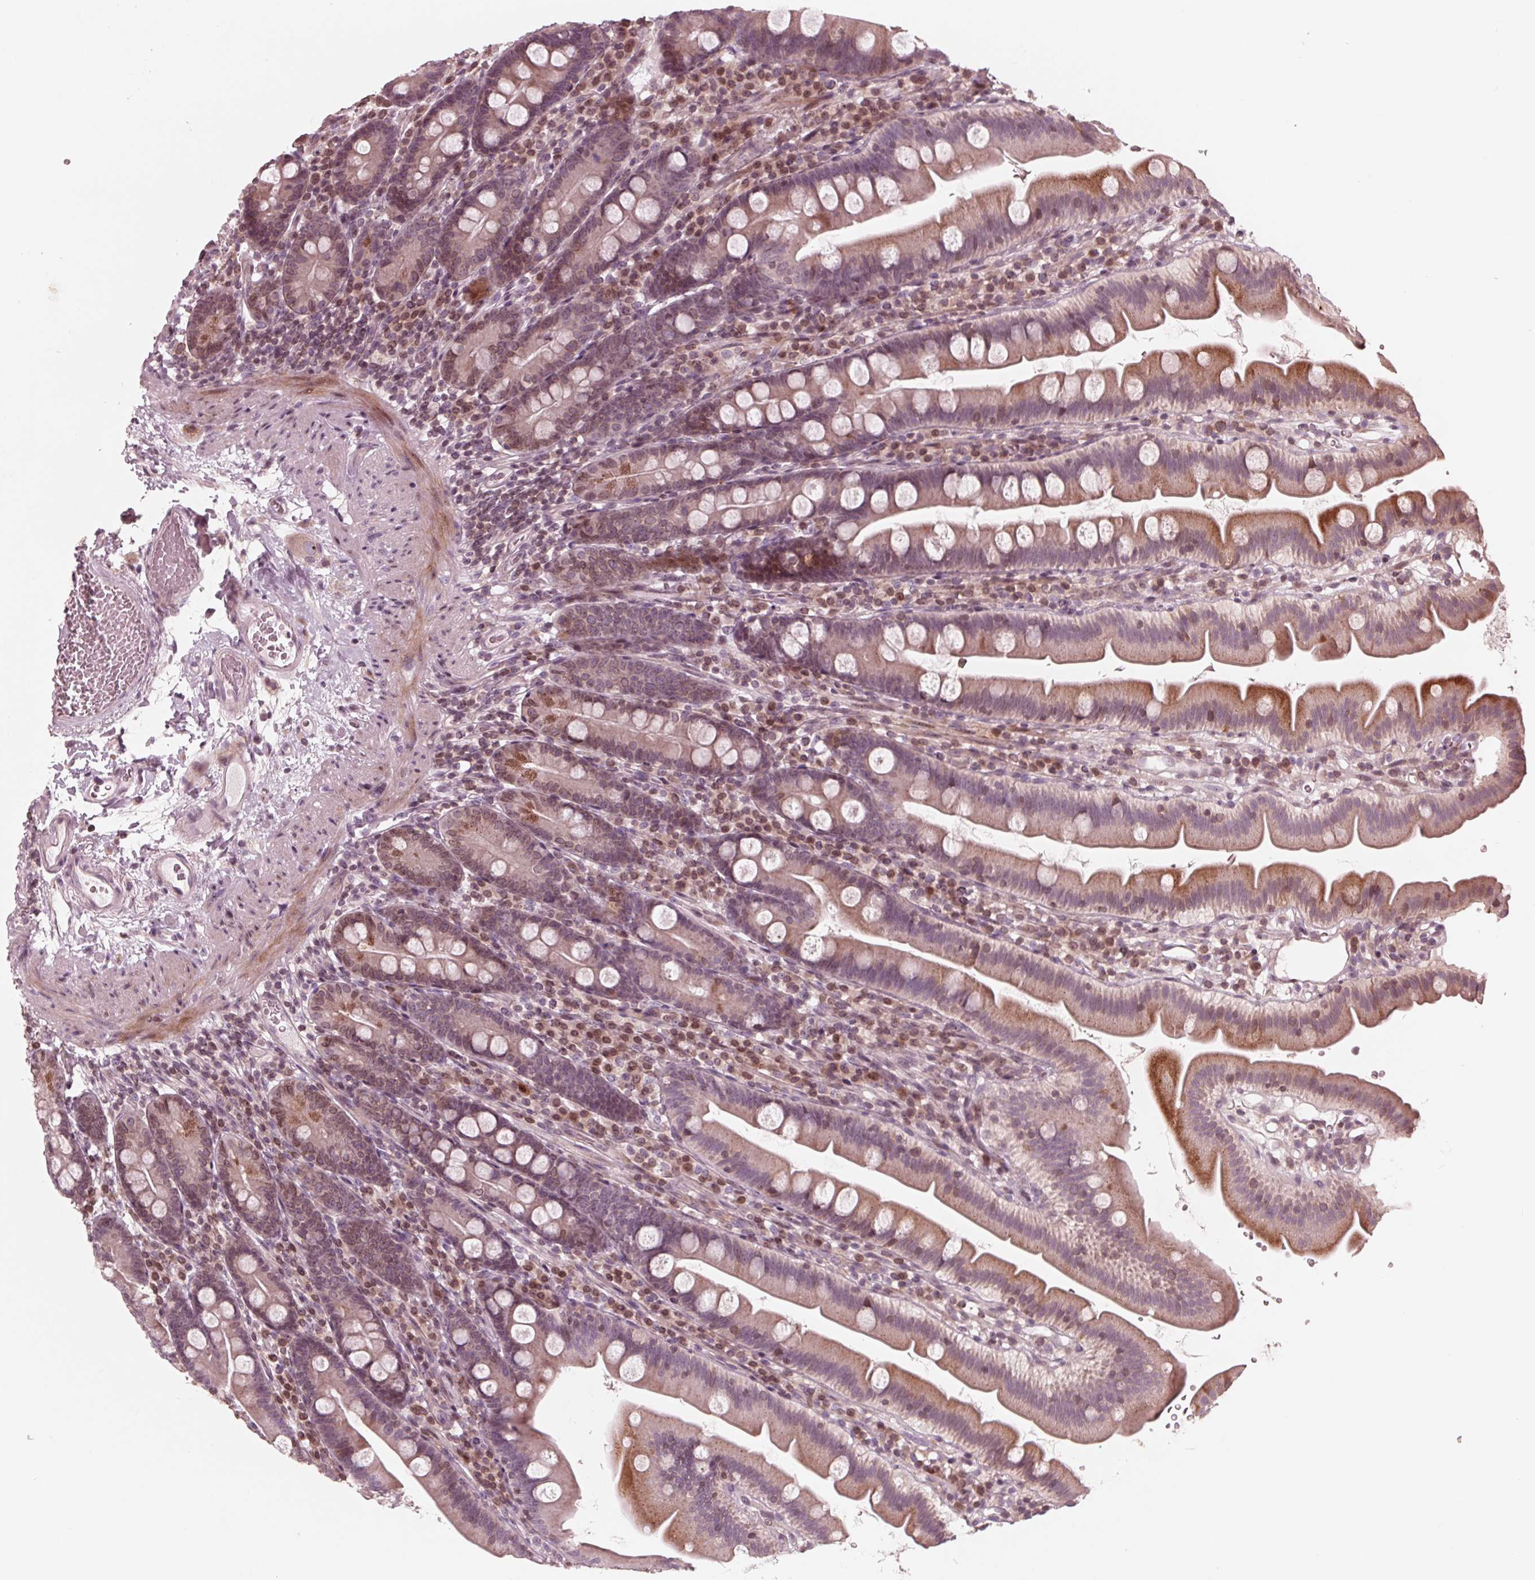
{"staining": {"intensity": "moderate", "quantity": "25%-75%", "location": "cytoplasmic/membranous"}, "tissue": "duodenum", "cell_type": "Glandular cells", "image_type": "normal", "snomed": [{"axis": "morphology", "description": "Normal tissue, NOS"}, {"axis": "topography", "description": "Duodenum"}], "caption": "Unremarkable duodenum reveals moderate cytoplasmic/membranous staining in about 25%-75% of glandular cells The staining was performed using DAB (3,3'-diaminobenzidine), with brown indicating positive protein expression. Nuclei are stained blue with hematoxylin..", "gene": "NUP210", "patient": {"sex": "female", "age": 67}}